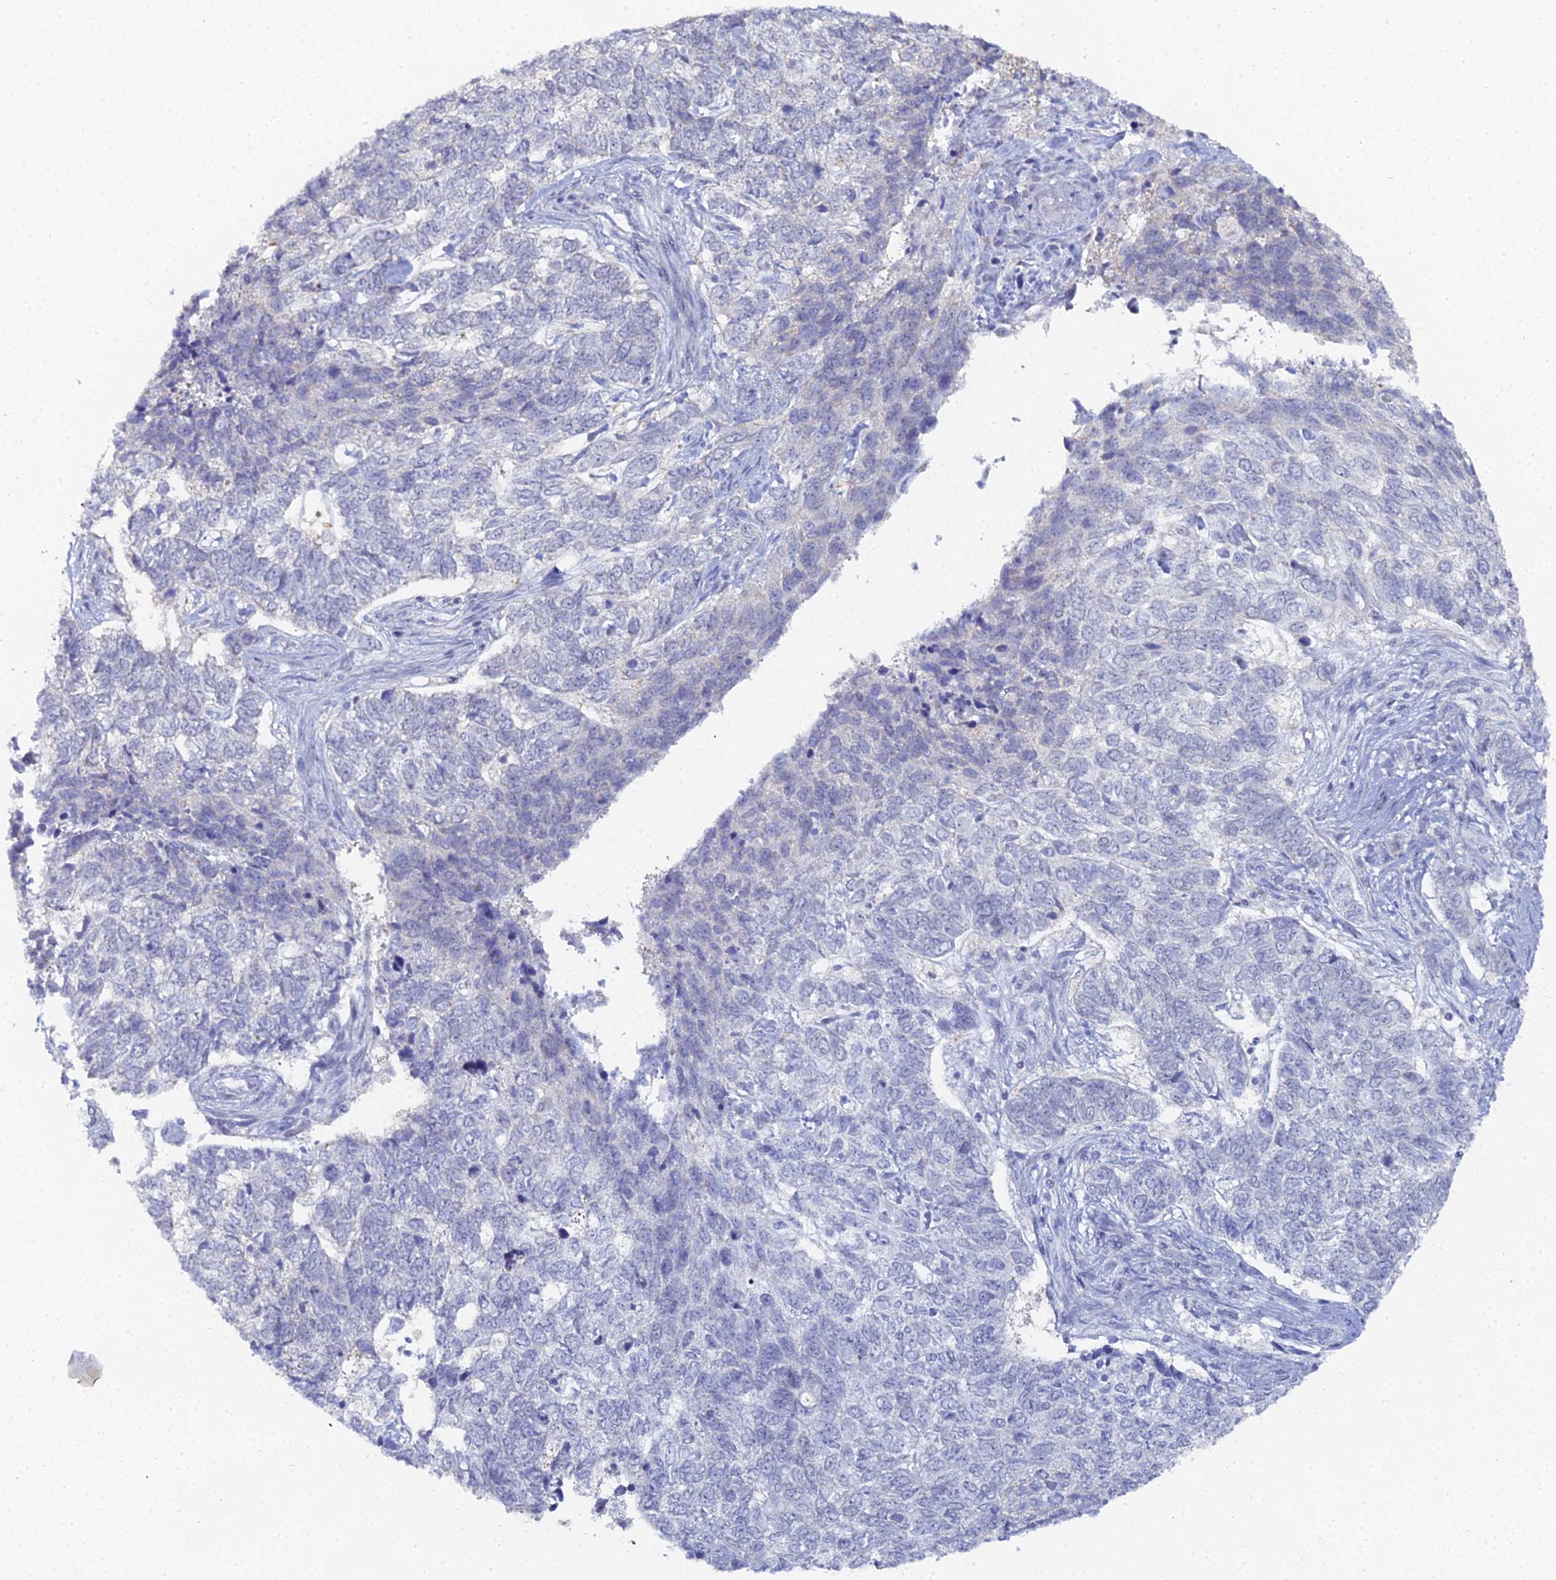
{"staining": {"intensity": "negative", "quantity": "none", "location": "none"}, "tissue": "skin cancer", "cell_type": "Tumor cells", "image_type": "cancer", "snomed": [{"axis": "morphology", "description": "Basal cell carcinoma"}, {"axis": "topography", "description": "Skin"}], "caption": "Immunohistochemistry (IHC) image of skin basal cell carcinoma stained for a protein (brown), which displays no expression in tumor cells.", "gene": "THAP4", "patient": {"sex": "female", "age": 65}}